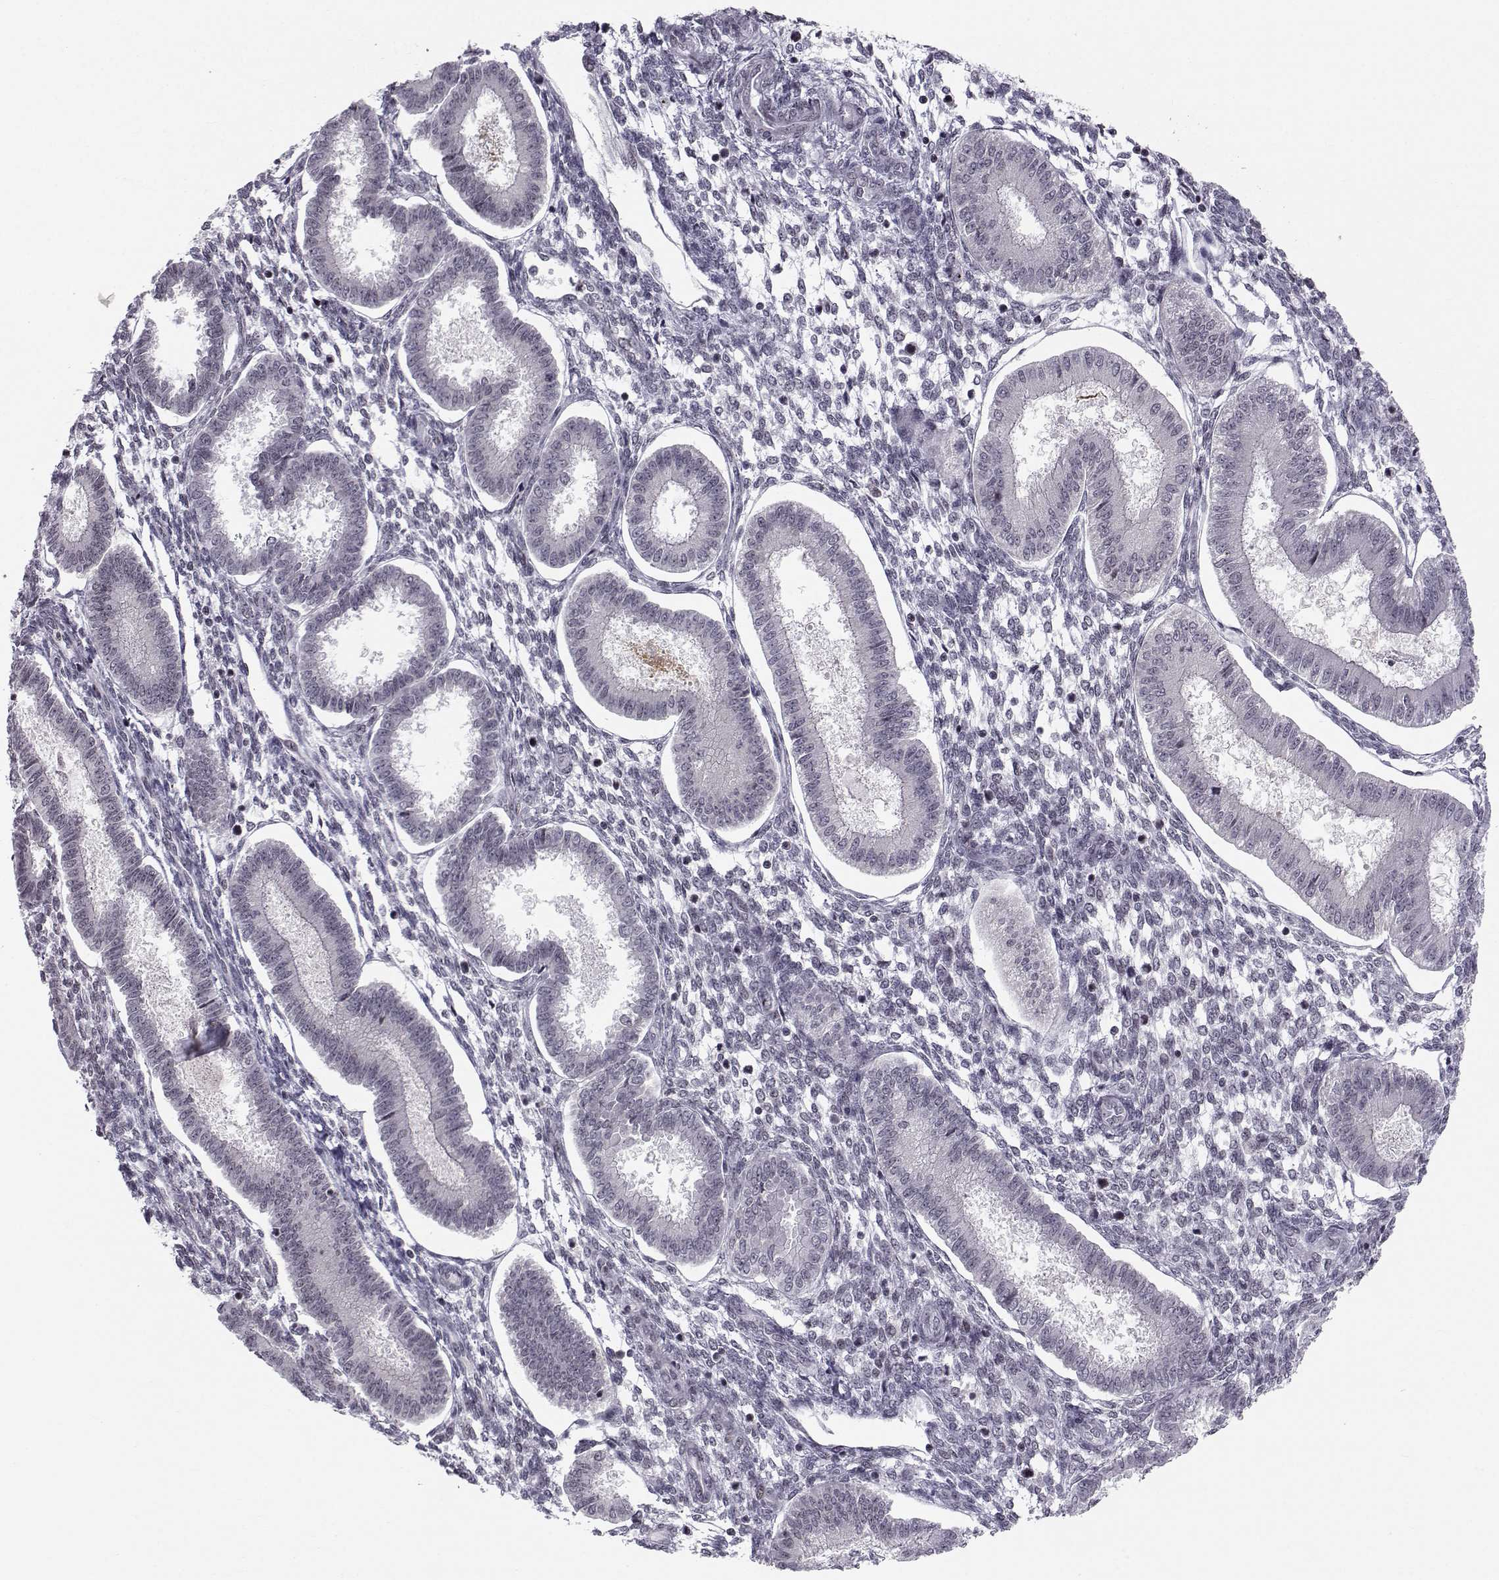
{"staining": {"intensity": "negative", "quantity": "none", "location": "none"}, "tissue": "endometrium", "cell_type": "Cells in endometrial stroma", "image_type": "normal", "snomed": [{"axis": "morphology", "description": "Normal tissue, NOS"}, {"axis": "topography", "description": "Endometrium"}], "caption": "This histopathology image is of benign endometrium stained with immunohistochemistry (IHC) to label a protein in brown with the nuclei are counter-stained blue. There is no staining in cells in endometrial stroma.", "gene": "MARCHF4", "patient": {"sex": "female", "age": 43}}